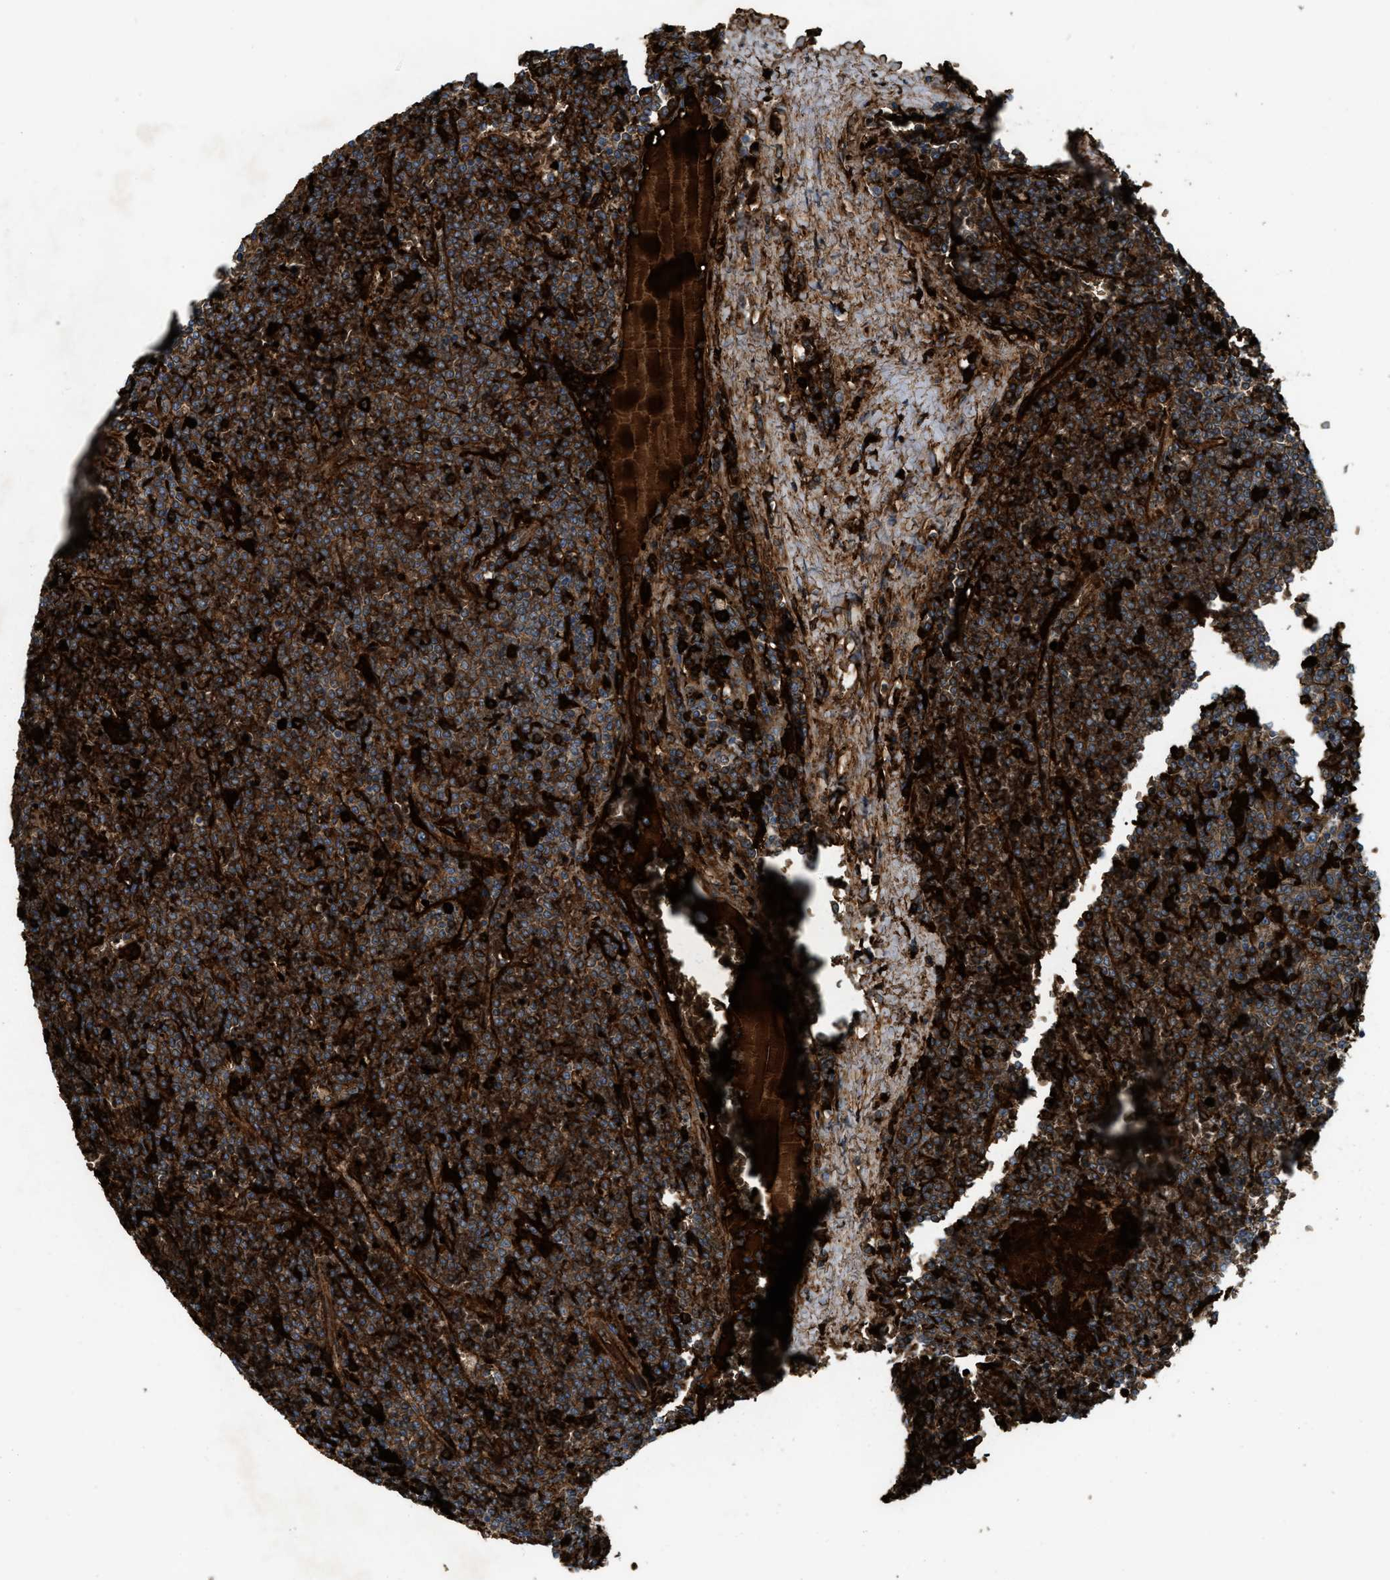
{"staining": {"intensity": "strong", "quantity": ">75%", "location": "cytoplasmic/membranous"}, "tissue": "lymphoma", "cell_type": "Tumor cells", "image_type": "cancer", "snomed": [{"axis": "morphology", "description": "Malignant lymphoma, non-Hodgkin's type, Low grade"}, {"axis": "topography", "description": "Spleen"}], "caption": "The image exhibits staining of low-grade malignant lymphoma, non-Hodgkin's type, revealing strong cytoplasmic/membranous protein positivity (brown color) within tumor cells. (DAB = brown stain, brightfield microscopy at high magnification).", "gene": "ERC1", "patient": {"sex": "female", "age": 19}}